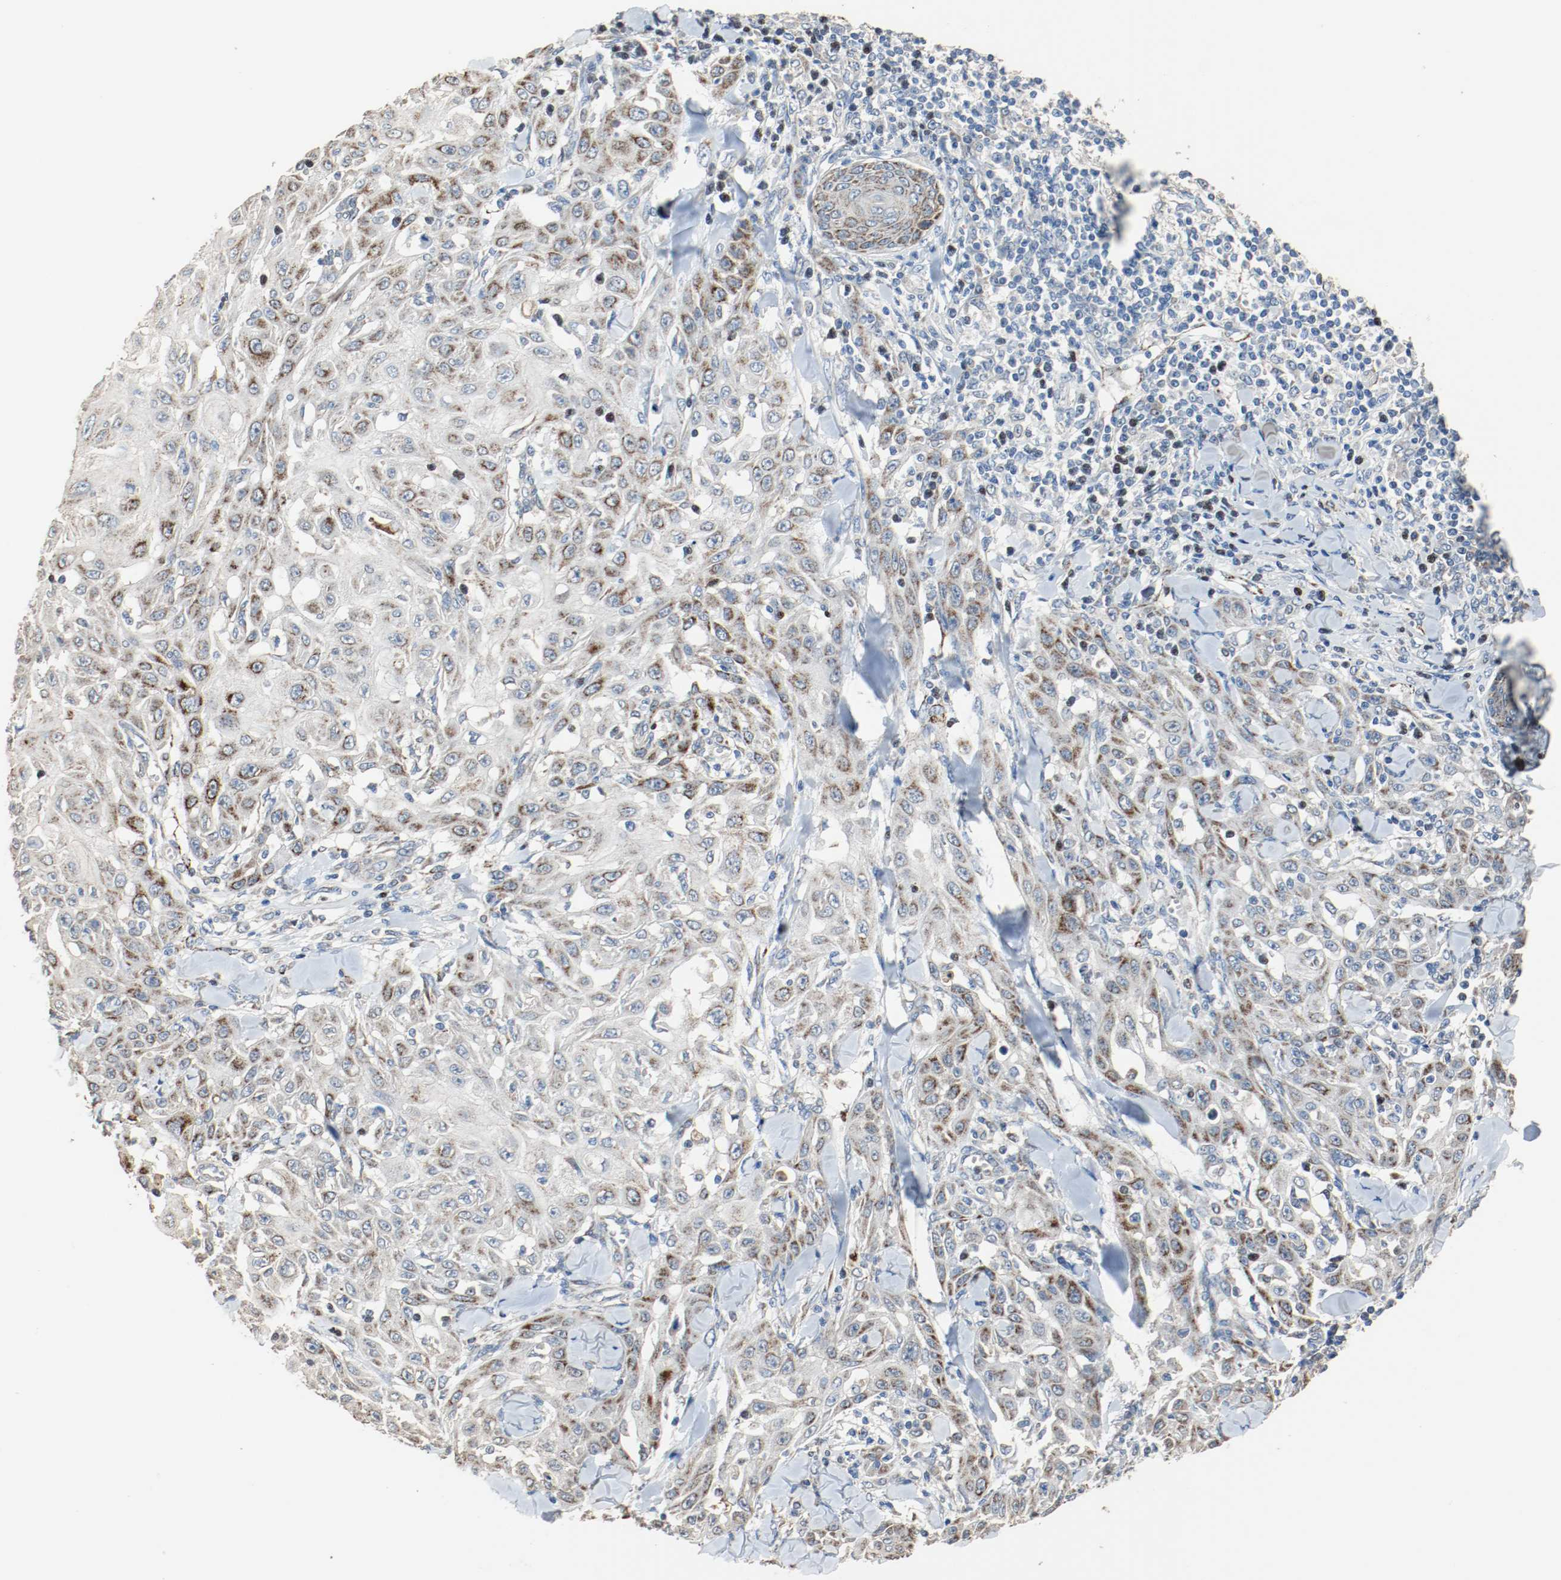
{"staining": {"intensity": "strong", "quantity": "25%-75%", "location": "cytoplasmic/membranous"}, "tissue": "skin cancer", "cell_type": "Tumor cells", "image_type": "cancer", "snomed": [{"axis": "morphology", "description": "Squamous cell carcinoma, NOS"}, {"axis": "topography", "description": "Skin"}], "caption": "Immunohistochemical staining of skin squamous cell carcinoma demonstrates high levels of strong cytoplasmic/membranous staining in about 25%-75% of tumor cells. (Brightfield microscopy of DAB IHC at high magnification).", "gene": "ALDH4A1", "patient": {"sex": "male", "age": 24}}